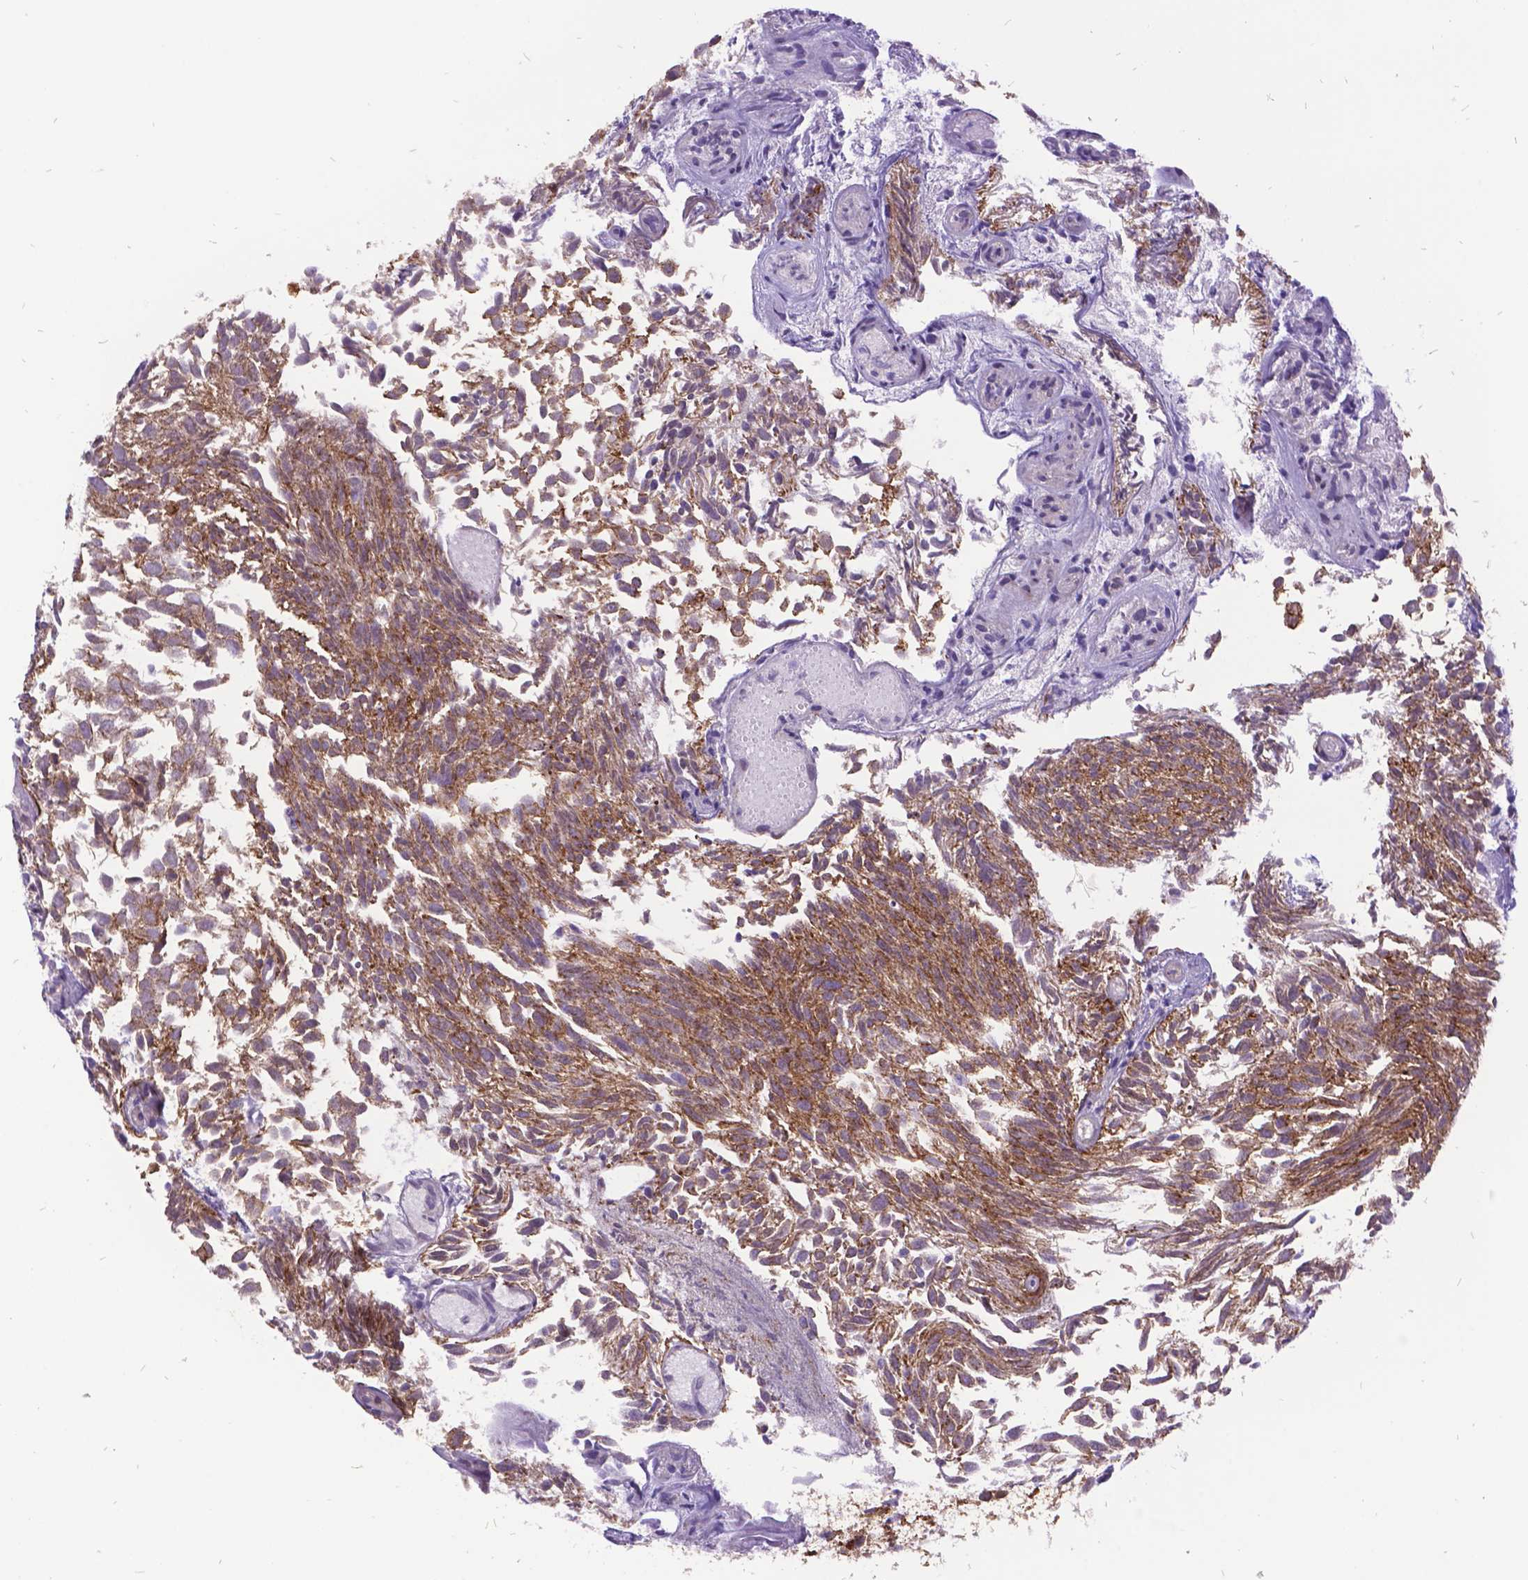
{"staining": {"intensity": "moderate", "quantity": ">75%", "location": "cytoplasmic/membranous"}, "tissue": "urothelial cancer", "cell_type": "Tumor cells", "image_type": "cancer", "snomed": [{"axis": "morphology", "description": "Urothelial carcinoma, Low grade"}, {"axis": "topography", "description": "Urinary bladder"}], "caption": "A photomicrograph of human urothelial cancer stained for a protein reveals moderate cytoplasmic/membranous brown staining in tumor cells.", "gene": "GRB7", "patient": {"sex": "male", "age": 70}}